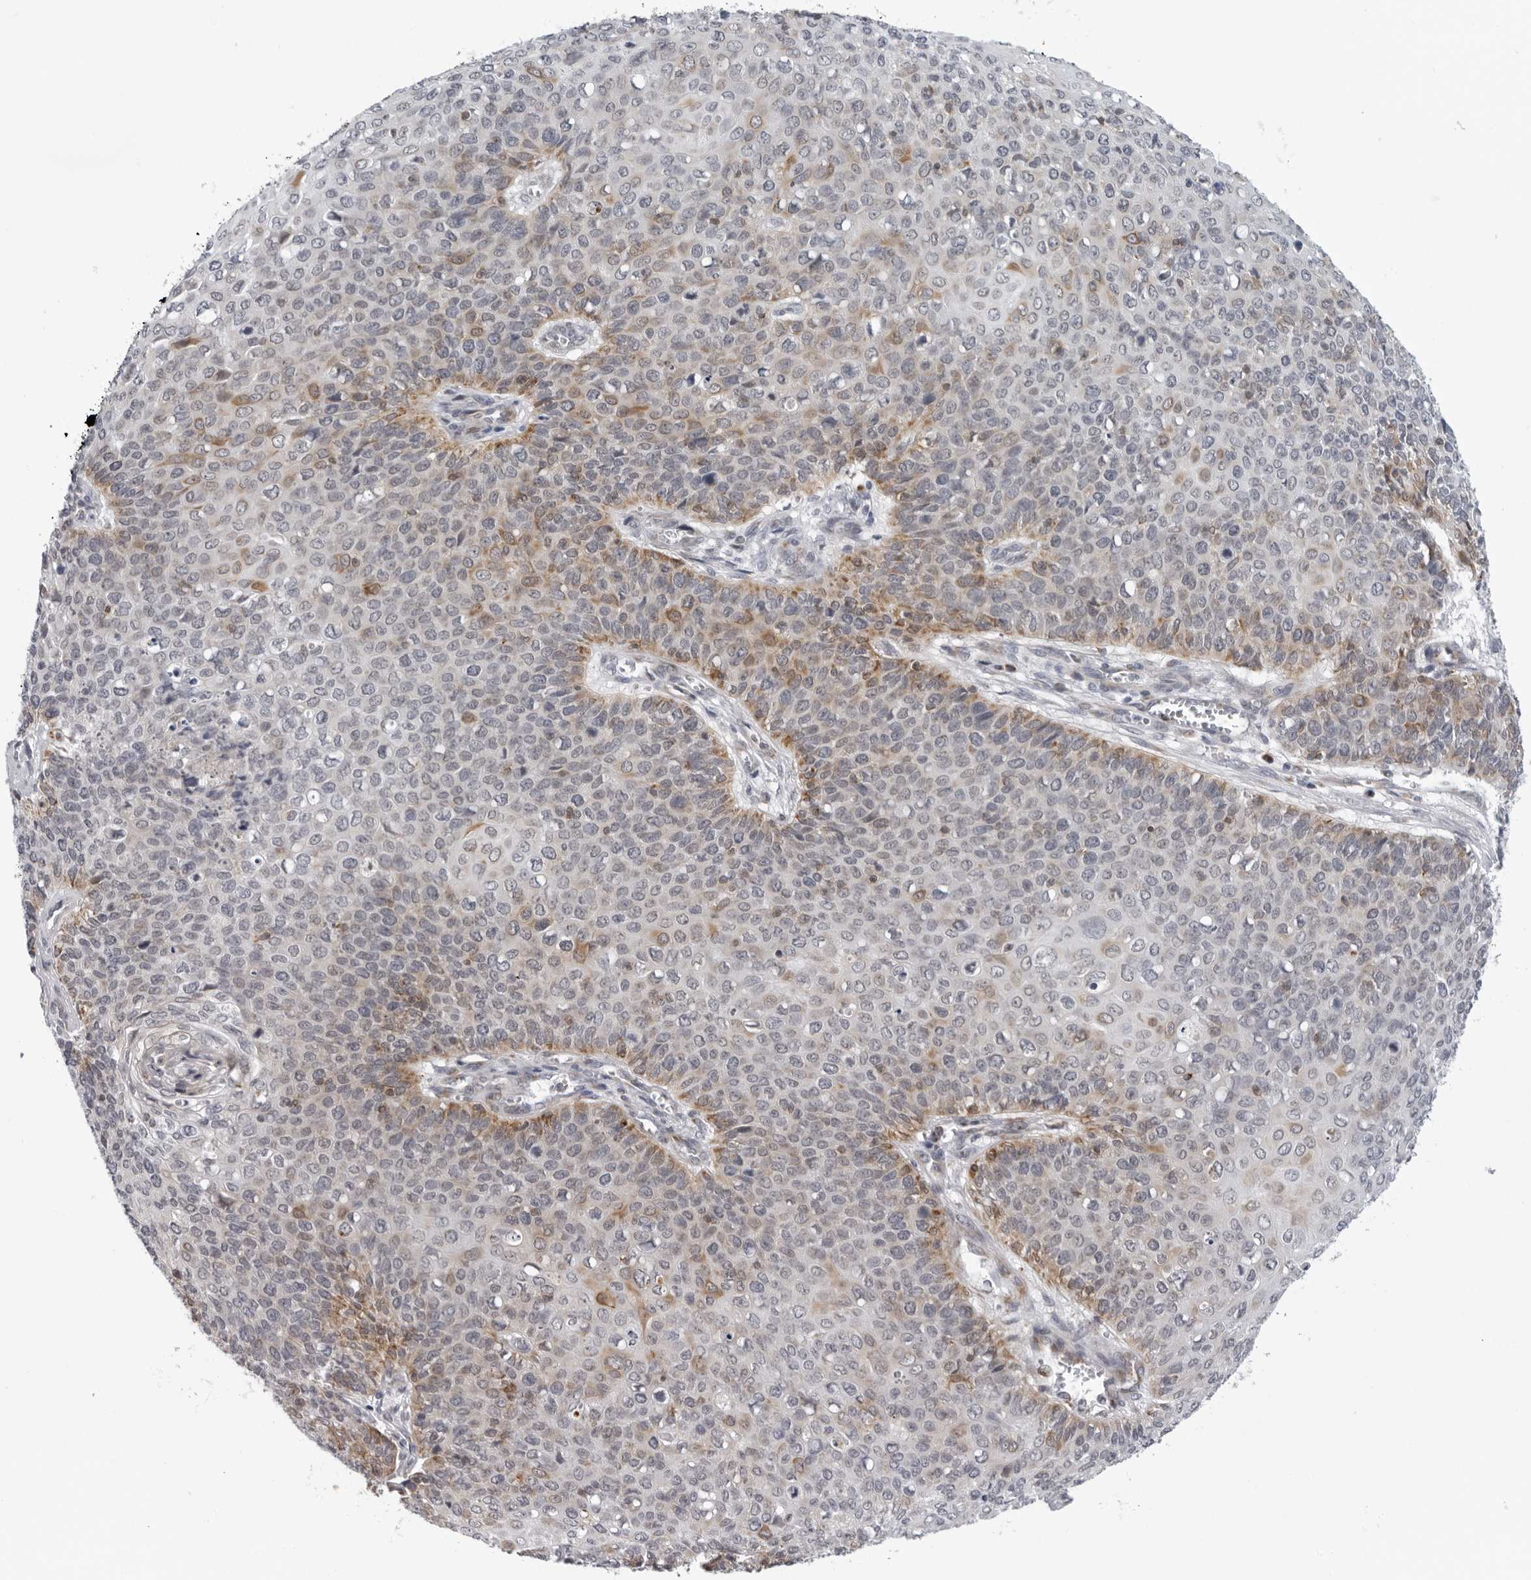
{"staining": {"intensity": "moderate", "quantity": "<25%", "location": "cytoplasmic/membranous"}, "tissue": "cervical cancer", "cell_type": "Tumor cells", "image_type": "cancer", "snomed": [{"axis": "morphology", "description": "Squamous cell carcinoma, NOS"}, {"axis": "topography", "description": "Cervix"}], "caption": "This micrograph shows immunohistochemistry (IHC) staining of squamous cell carcinoma (cervical), with low moderate cytoplasmic/membranous expression in about <25% of tumor cells.", "gene": "CPT2", "patient": {"sex": "female", "age": 39}}